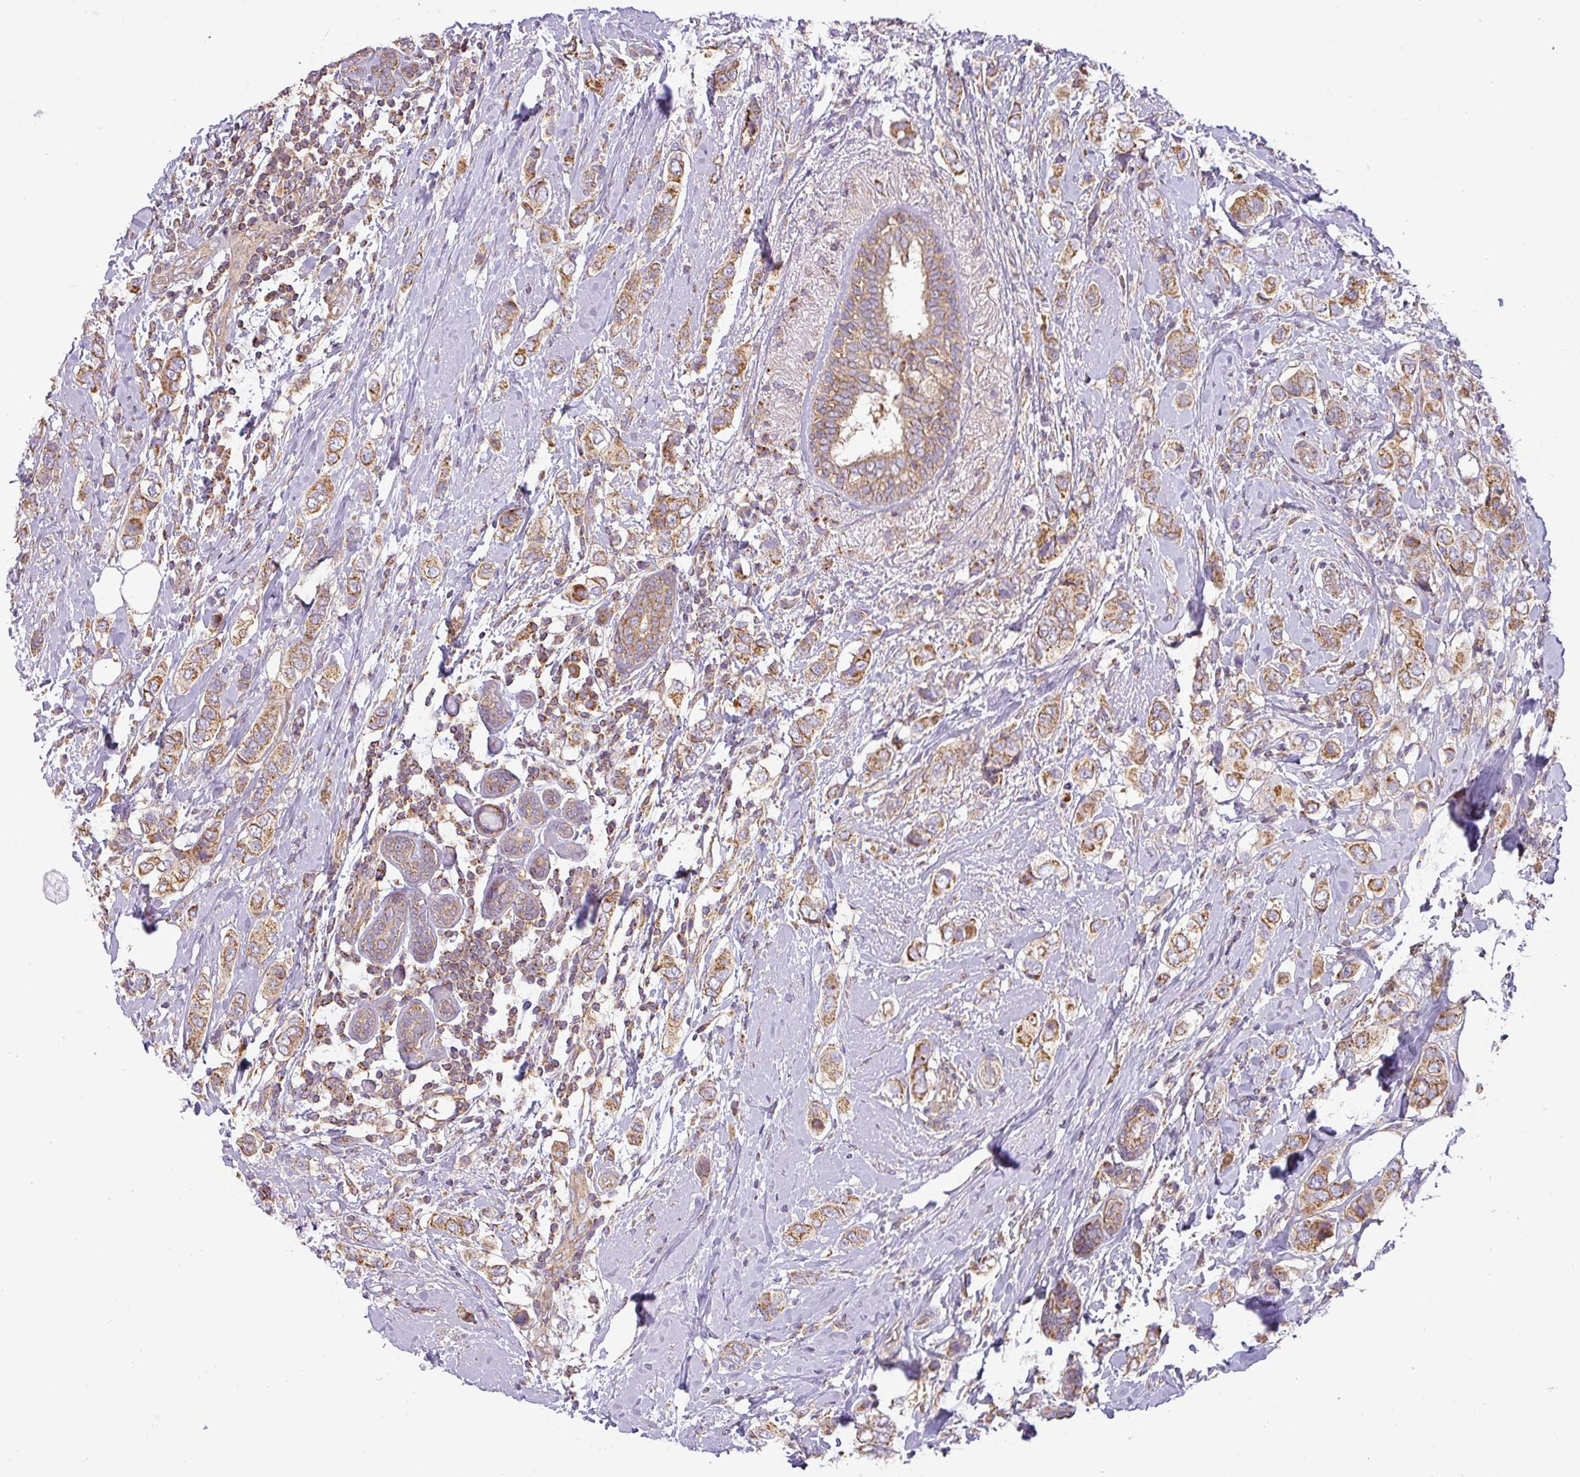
{"staining": {"intensity": "moderate", "quantity": ">75%", "location": "cytoplasmic/membranous"}, "tissue": "breast cancer", "cell_type": "Tumor cells", "image_type": "cancer", "snomed": [{"axis": "morphology", "description": "Lobular carcinoma"}, {"axis": "topography", "description": "Breast"}], "caption": "Protein expression analysis of human breast lobular carcinoma reveals moderate cytoplasmic/membranous staining in approximately >75% of tumor cells.", "gene": "ZNF211", "patient": {"sex": "female", "age": 51}}